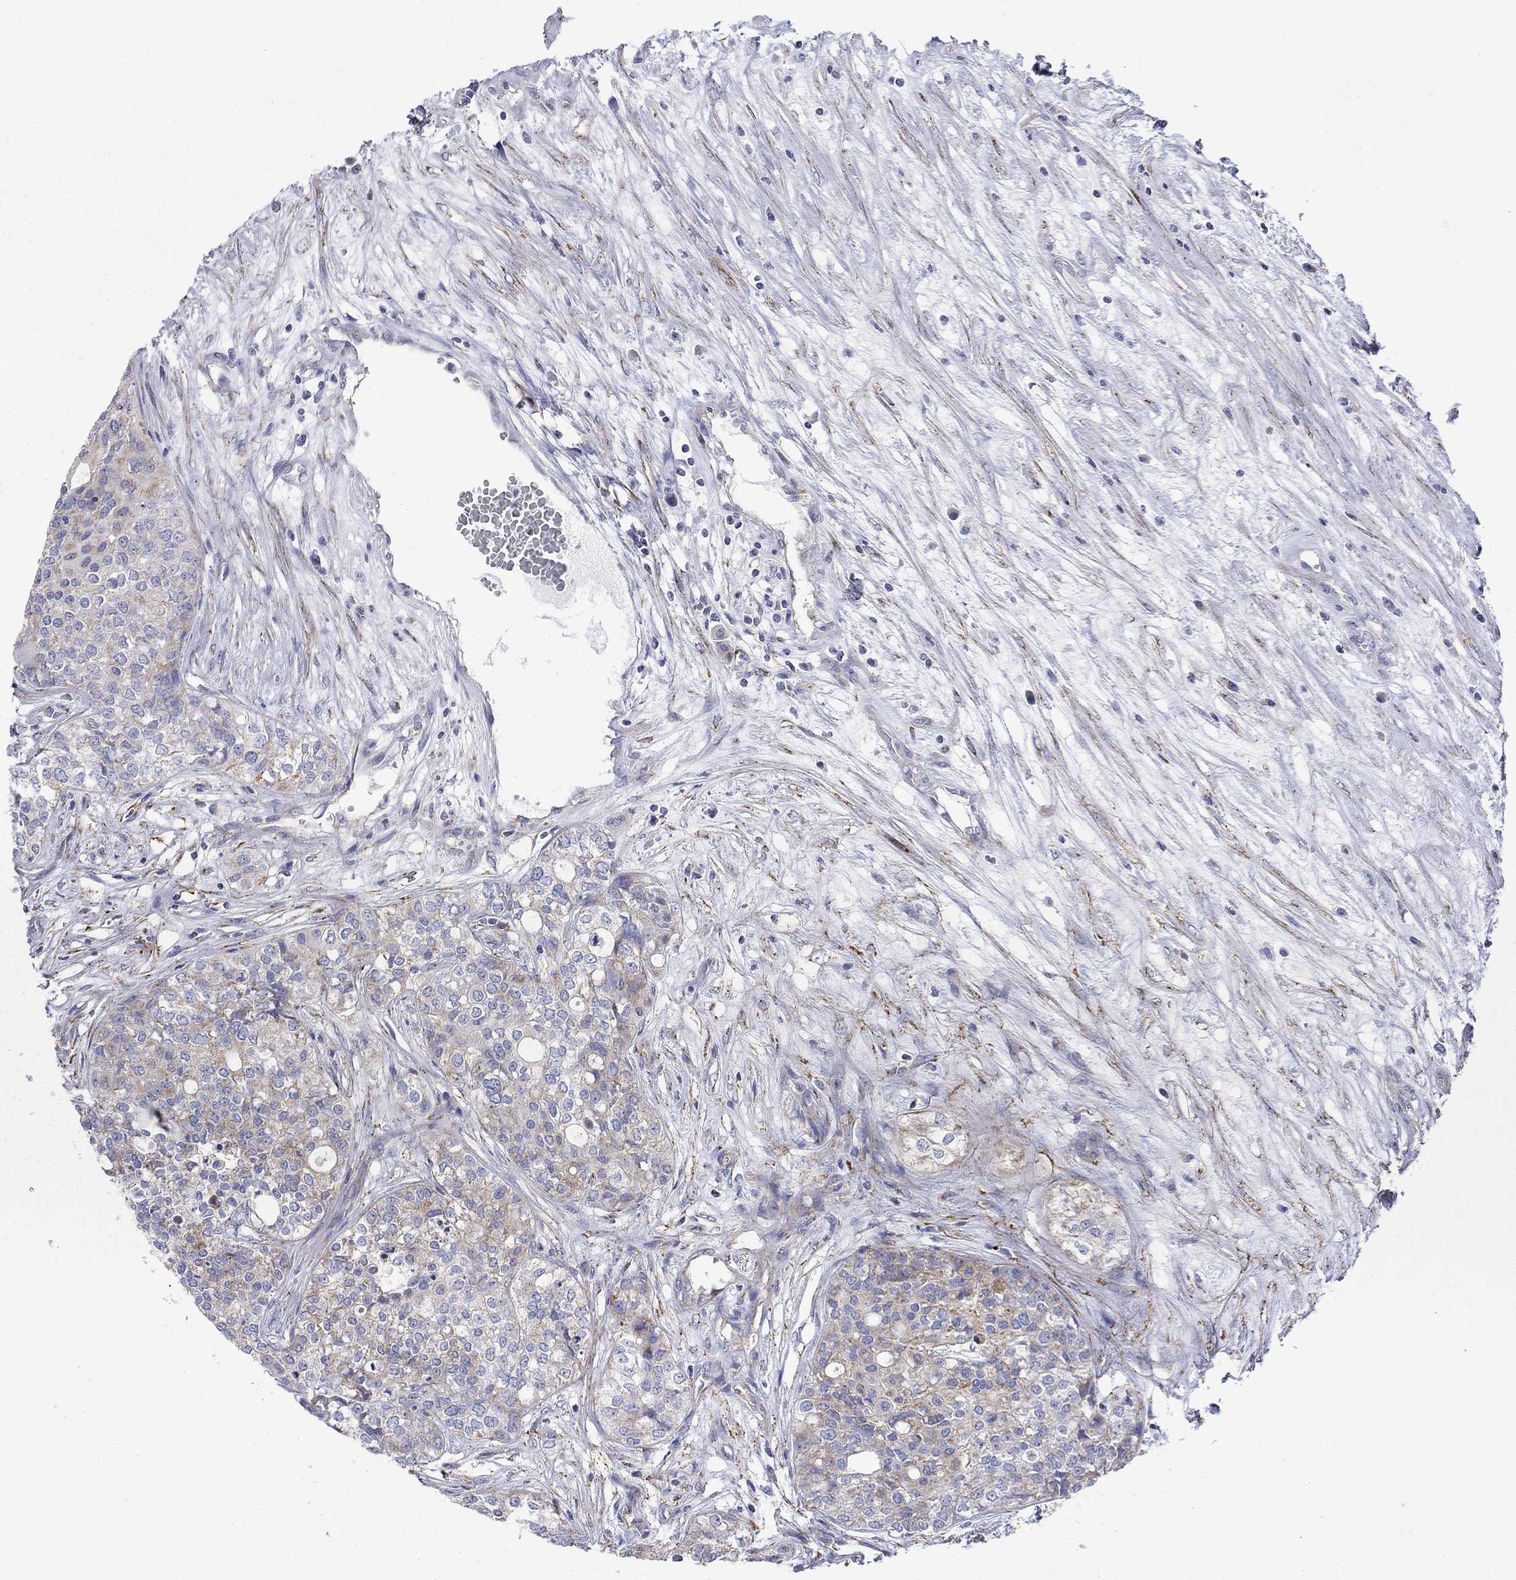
{"staining": {"intensity": "moderate", "quantity": "<25%", "location": "cytoplasmic/membranous"}, "tissue": "carcinoid", "cell_type": "Tumor cells", "image_type": "cancer", "snomed": [{"axis": "morphology", "description": "Carcinoid, malignant, NOS"}, {"axis": "topography", "description": "Colon"}], "caption": "Carcinoid tissue reveals moderate cytoplasmic/membranous staining in approximately <25% of tumor cells, visualized by immunohistochemistry.", "gene": "CISD1", "patient": {"sex": "male", "age": 81}}